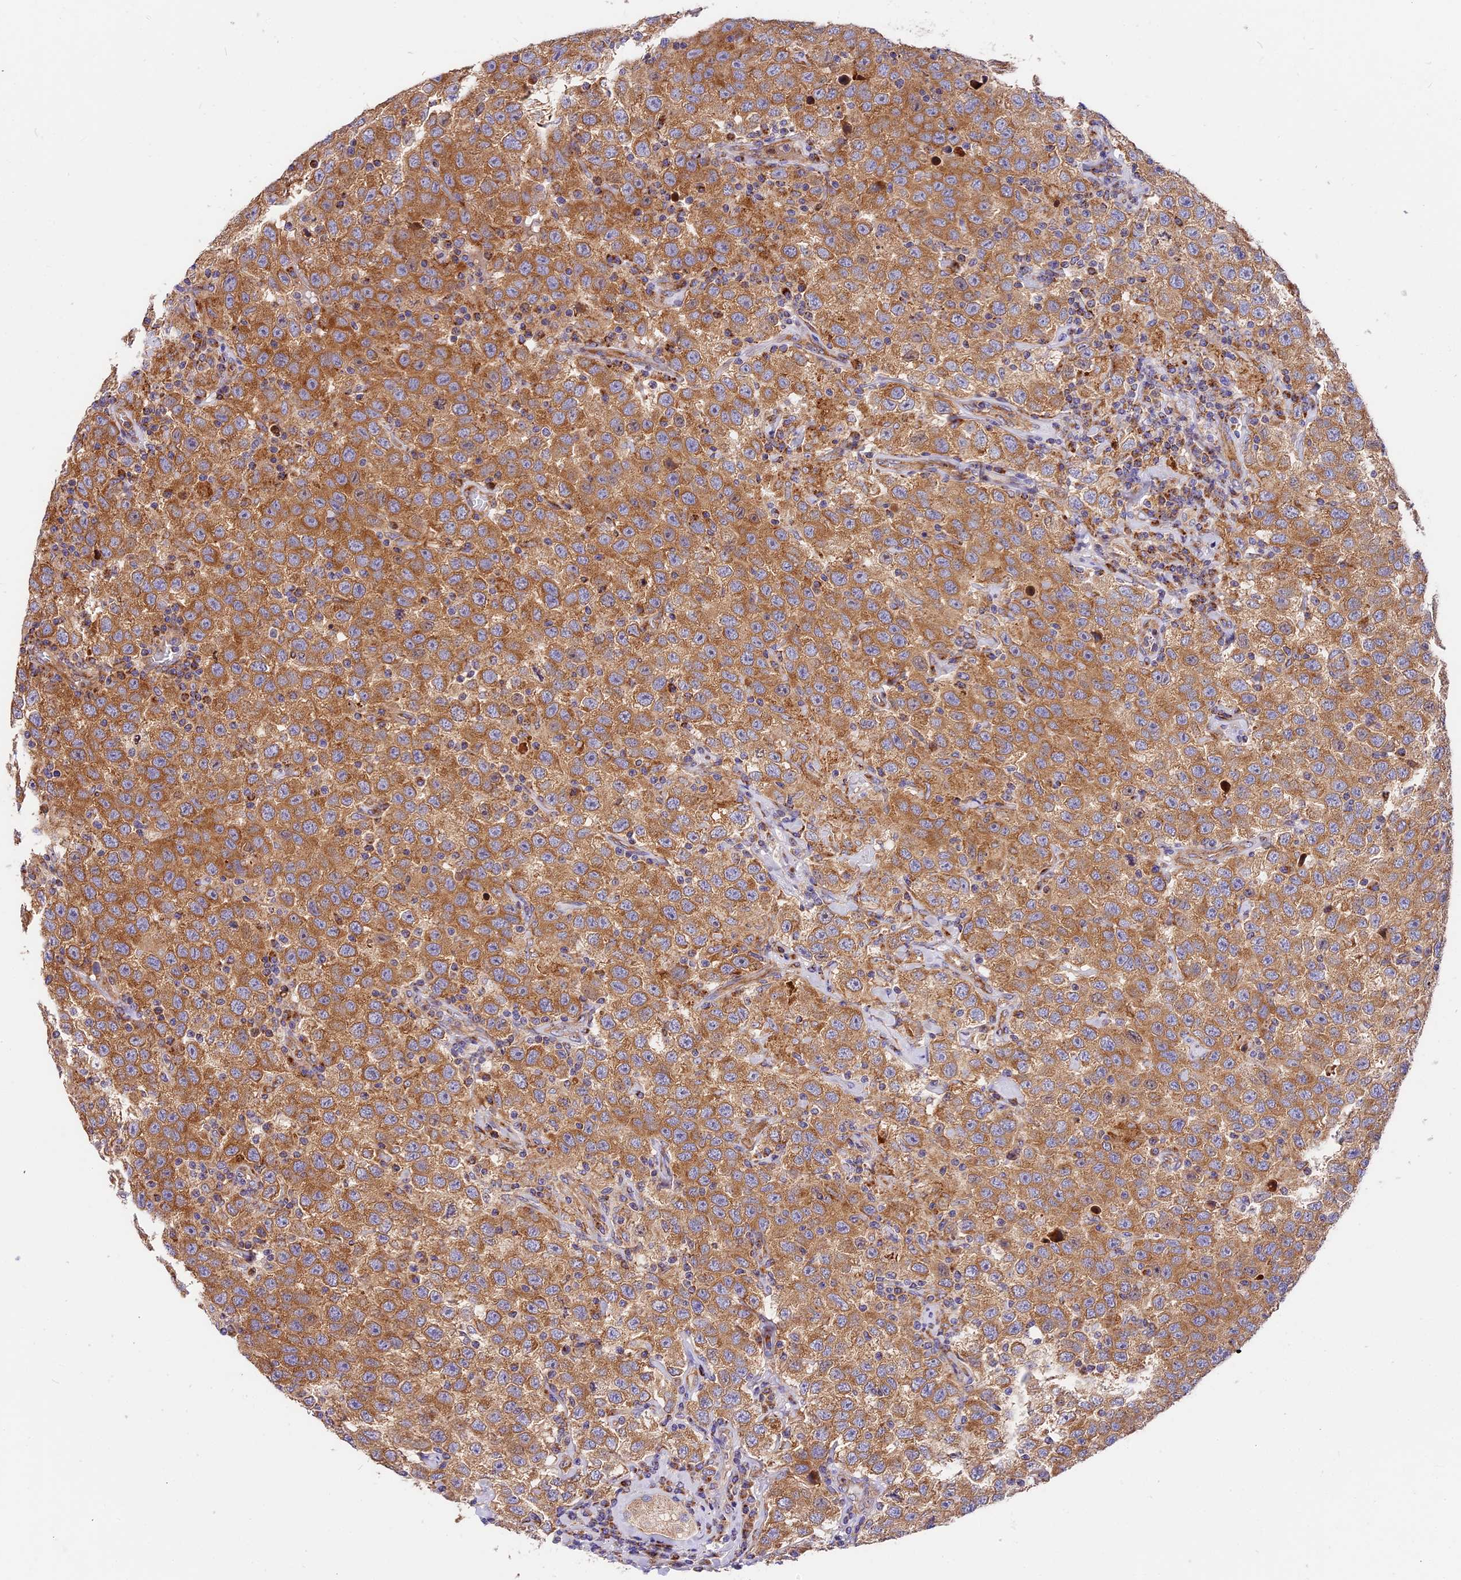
{"staining": {"intensity": "moderate", "quantity": ">75%", "location": "cytoplasmic/membranous"}, "tissue": "testis cancer", "cell_type": "Tumor cells", "image_type": "cancer", "snomed": [{"axis": "morphology", "description": "Seminoma, NOS"}, {"axis": "topography", "description": "Testis"}], "caption": "Moderate cytoplasmic/membranous staining for a protein is seen in approximately >75% of tumor cells of testis cancer (seminoma) using immunohistochemistry (IHC).", "gene": "MRAS", "patient": {"sex": "male", "age": 41}}